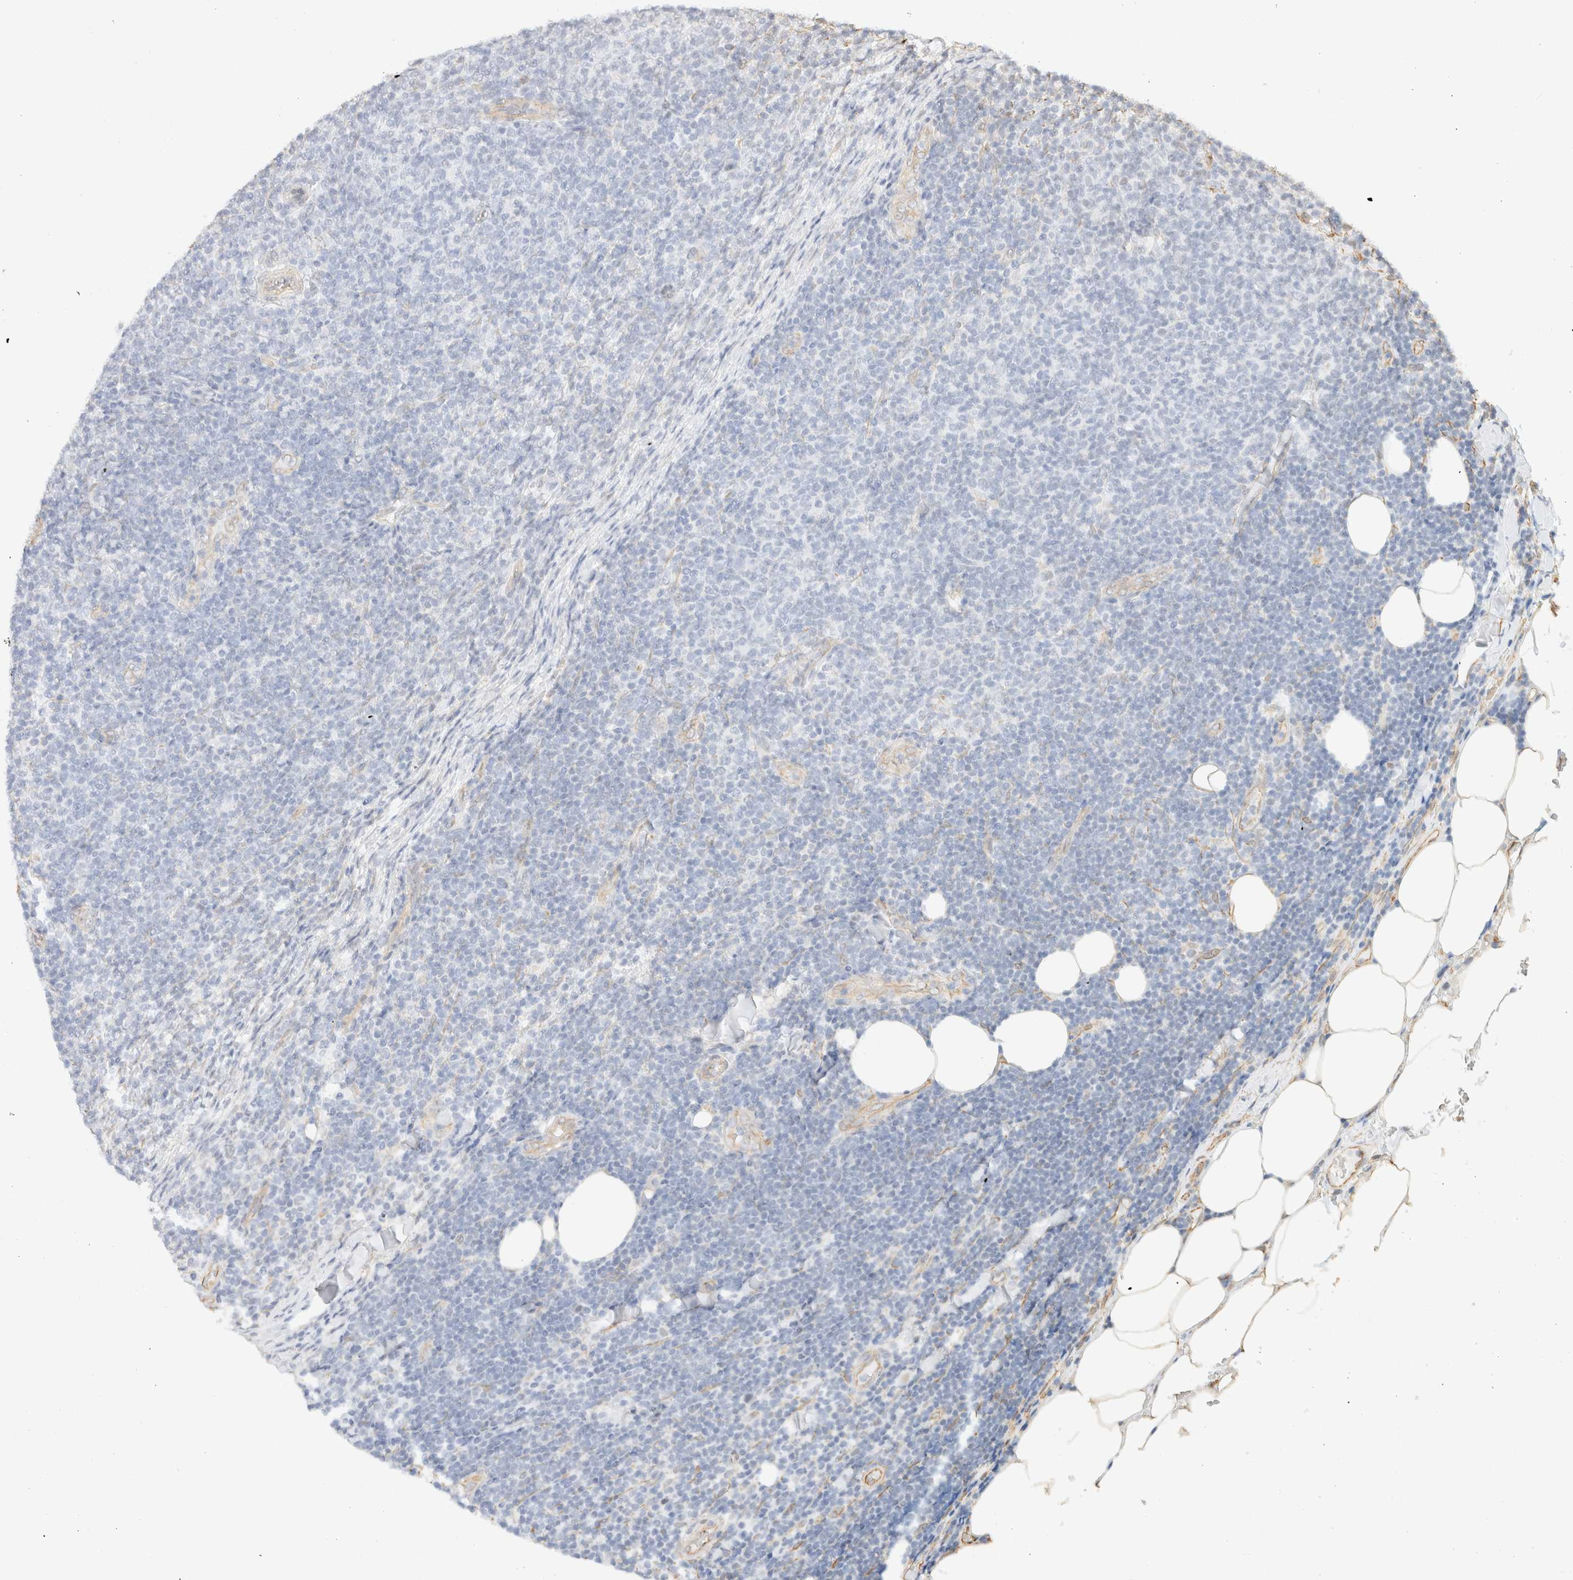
{"staining": {"intensity": "negative", "quantity": "none", "location": "none"}, "tissue": "lymphoma", "cell_type": "Tumor cells", "image_type": "cancer", "snomed": [{"axis": "morphology", "description": "Malignant lymphoma, non-Hodgkin's type, Low grade"}, {"axis": "topography", "description": "Lymph node"}], "caption": "This is an immunohistochemistry photomicrograph of low-grade malignant lymphoma, non-Hodgkin's type. There is no positivity in tumor cells.", "gene": "ARID5A", "patient": {"sex": "male", "age": 66}}